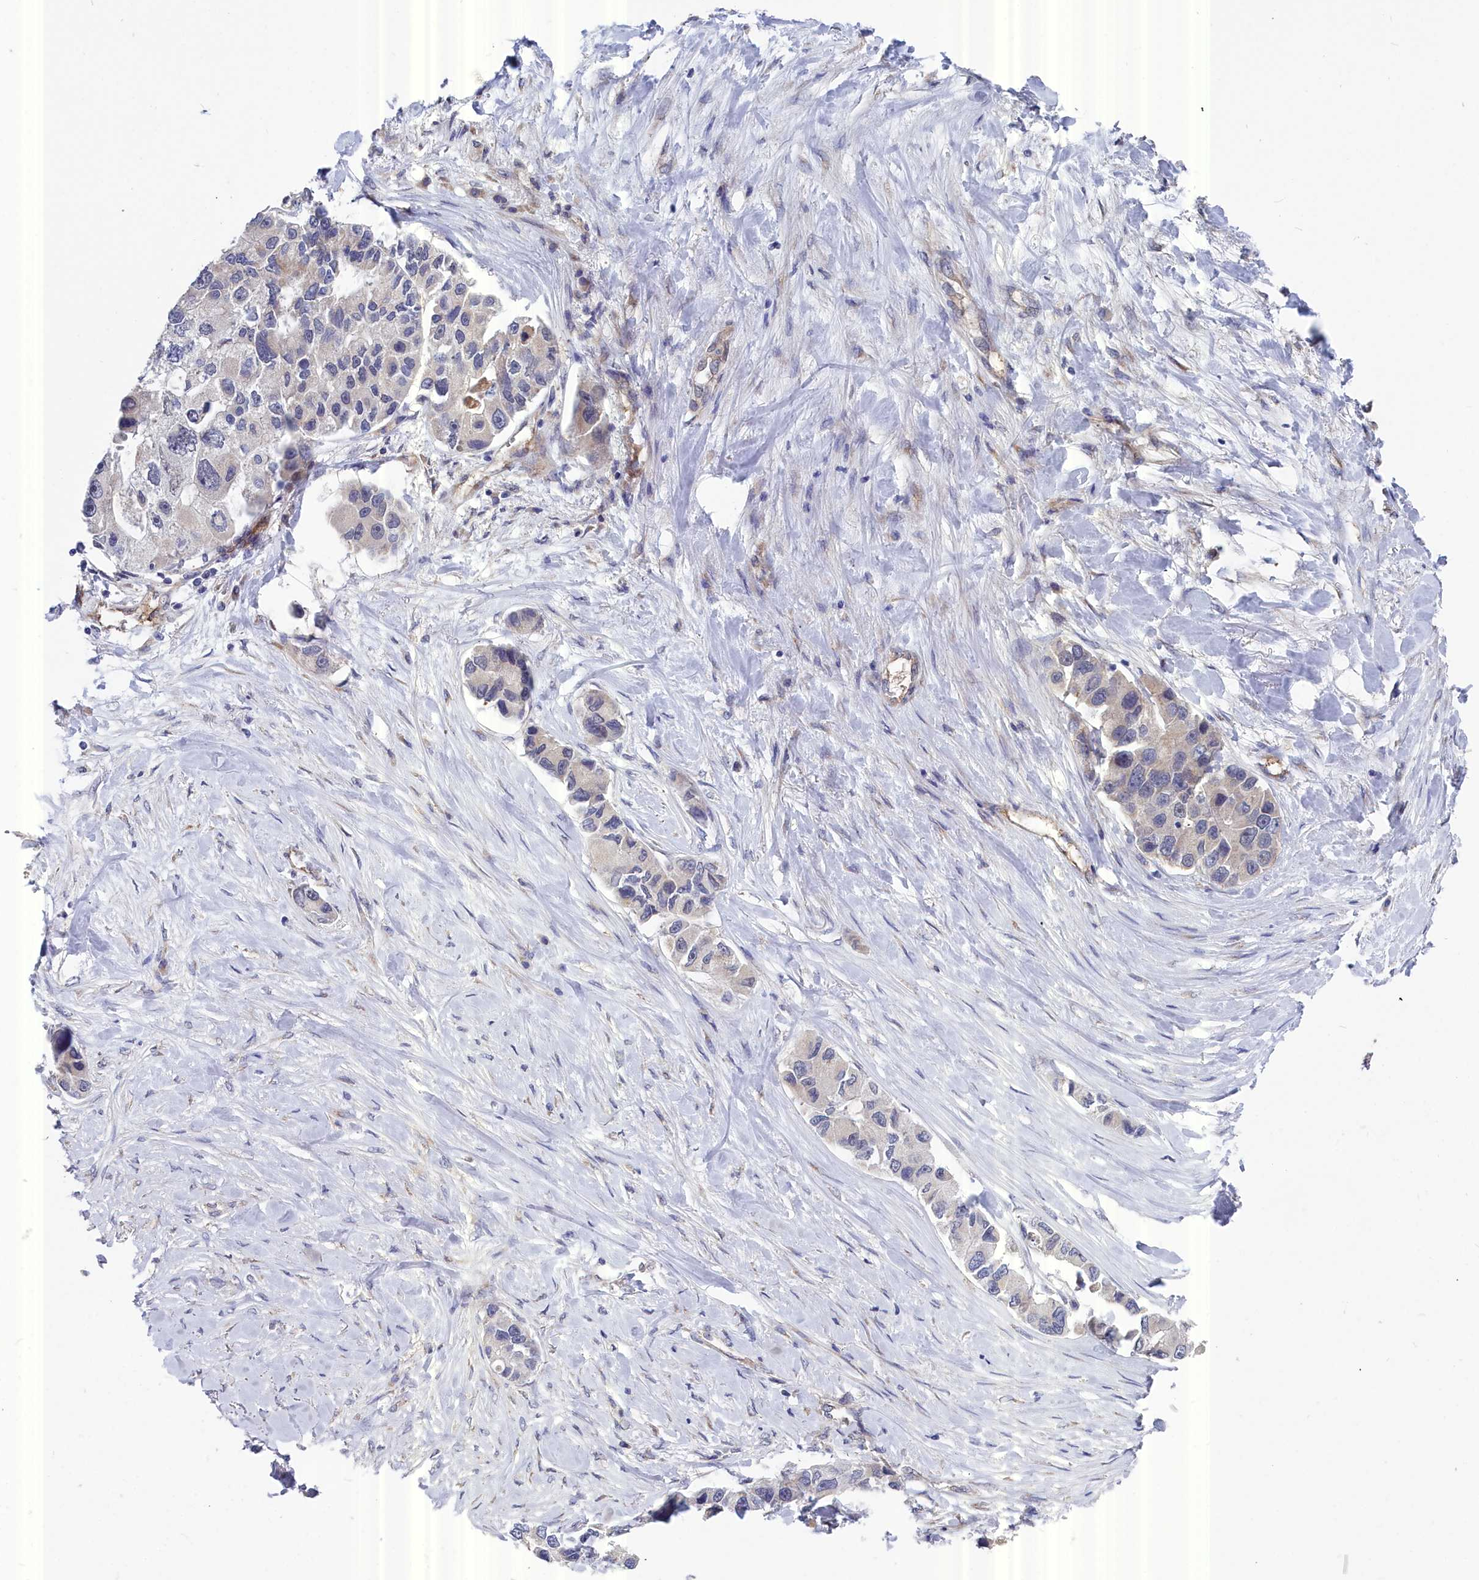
{"staining": {"intensity": "negative", "quantity": "none", "location": "none"}, "tissue": "lung cancer", "cell_type": "Tumor cells", "image_type": "cancer", "snomed": [{"axis": "morphology", "description": "Adenocarcinoma, NOS"}, {"axis": "topography", "description": "Lung"}], "caption": "Immunohistochemistry histopathology image of human adenocarcinoma (lung) stained for a protein (brown), which demonstrates no expression in tumor cells.", "gene": "RDX", "patient": {"sex": "female", "age": 54}}